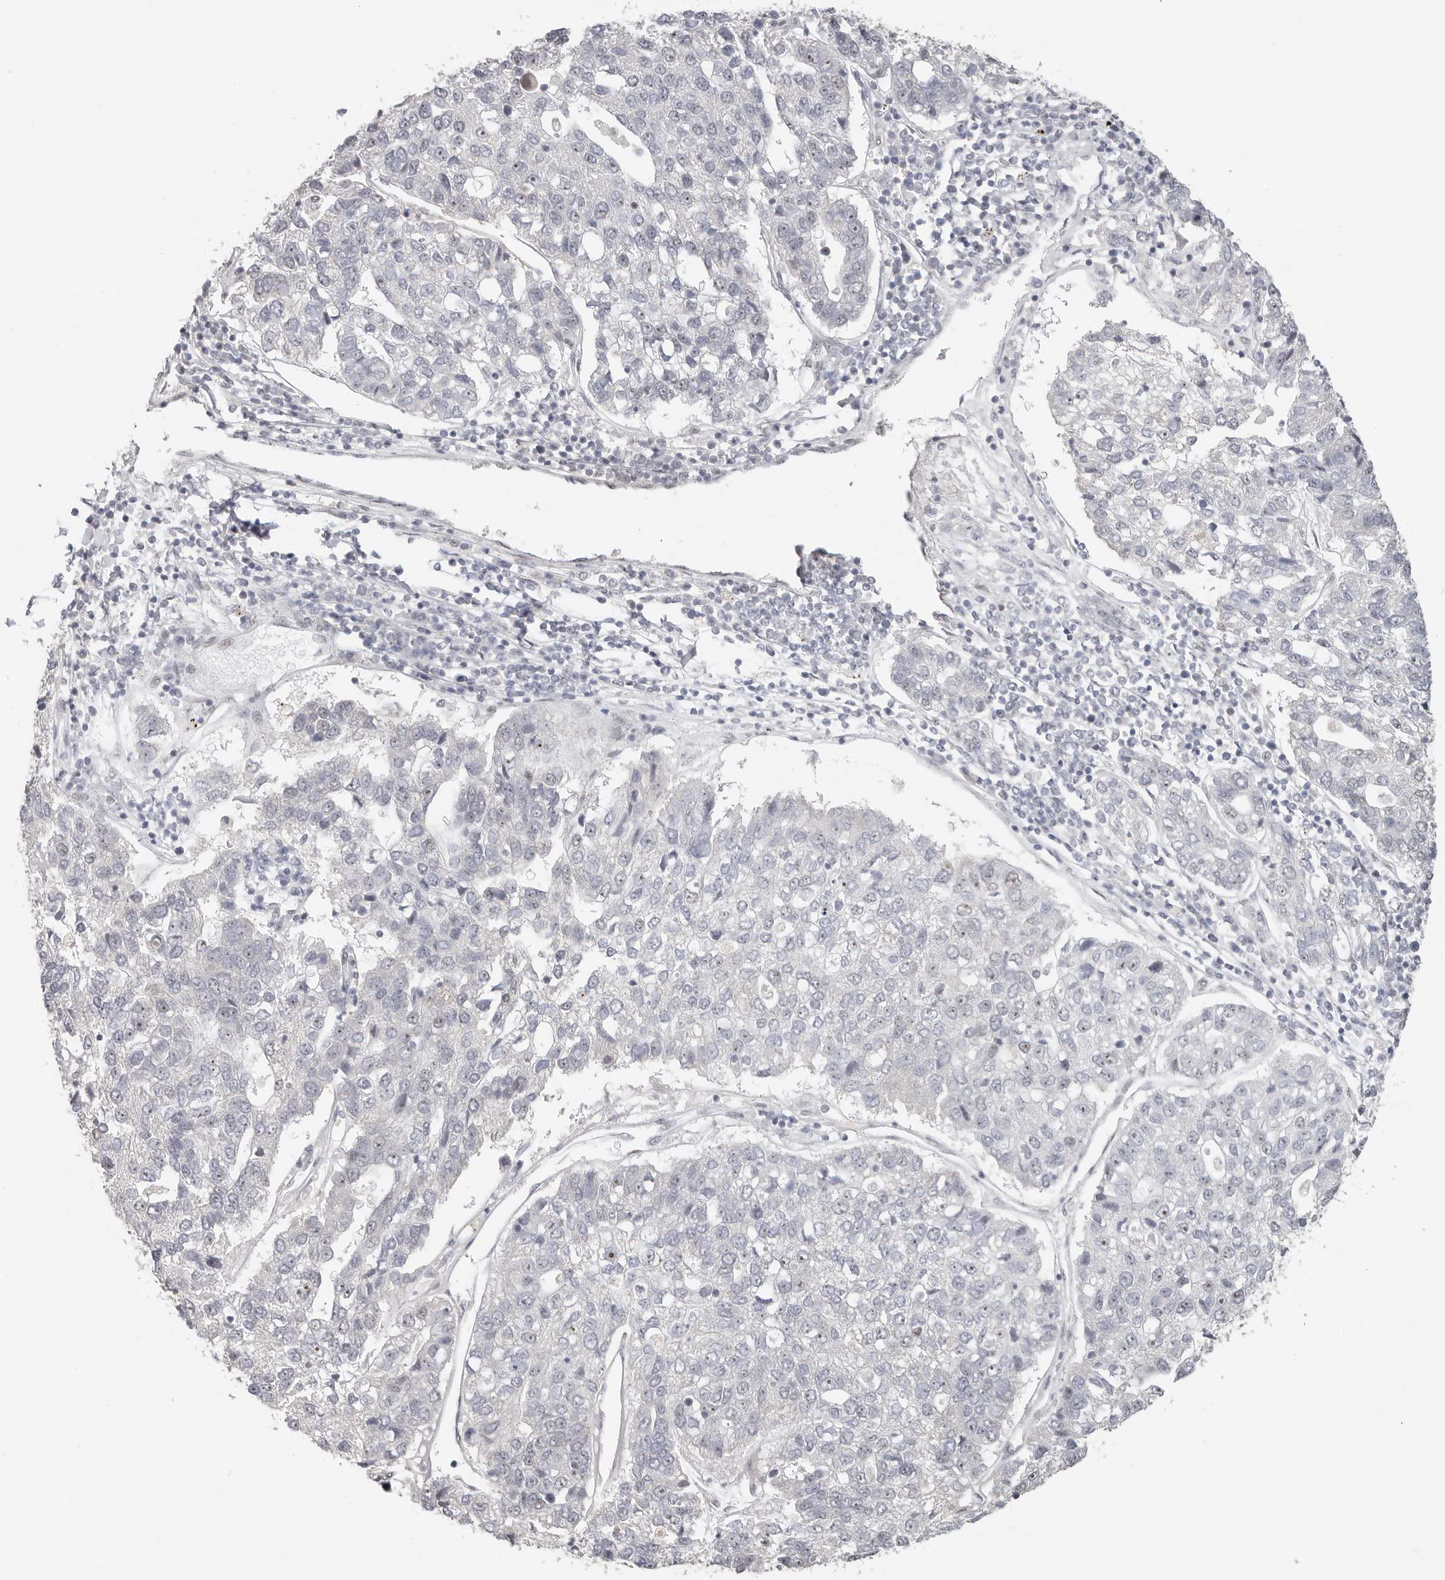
{"staining": {"intensity": "negative", "quantity": "none", "location": "none"}, "tissue": "pancreatic cancer", "cell_type": "Tumor cells", "image_type": "cancer", "snomed": [{"axis": "morphology", "description": "Adenocarcinoma, NOS"}, {"axis": "topography", "description": "Pancreas"}], "caption": "Immunohistochemistry (IHC) of human pancreatic cancer (adenocarcinoma) displays no positivity in tumor cells.", "gene": "LARP7", "patient": {"sex": "female", "age": 61}}